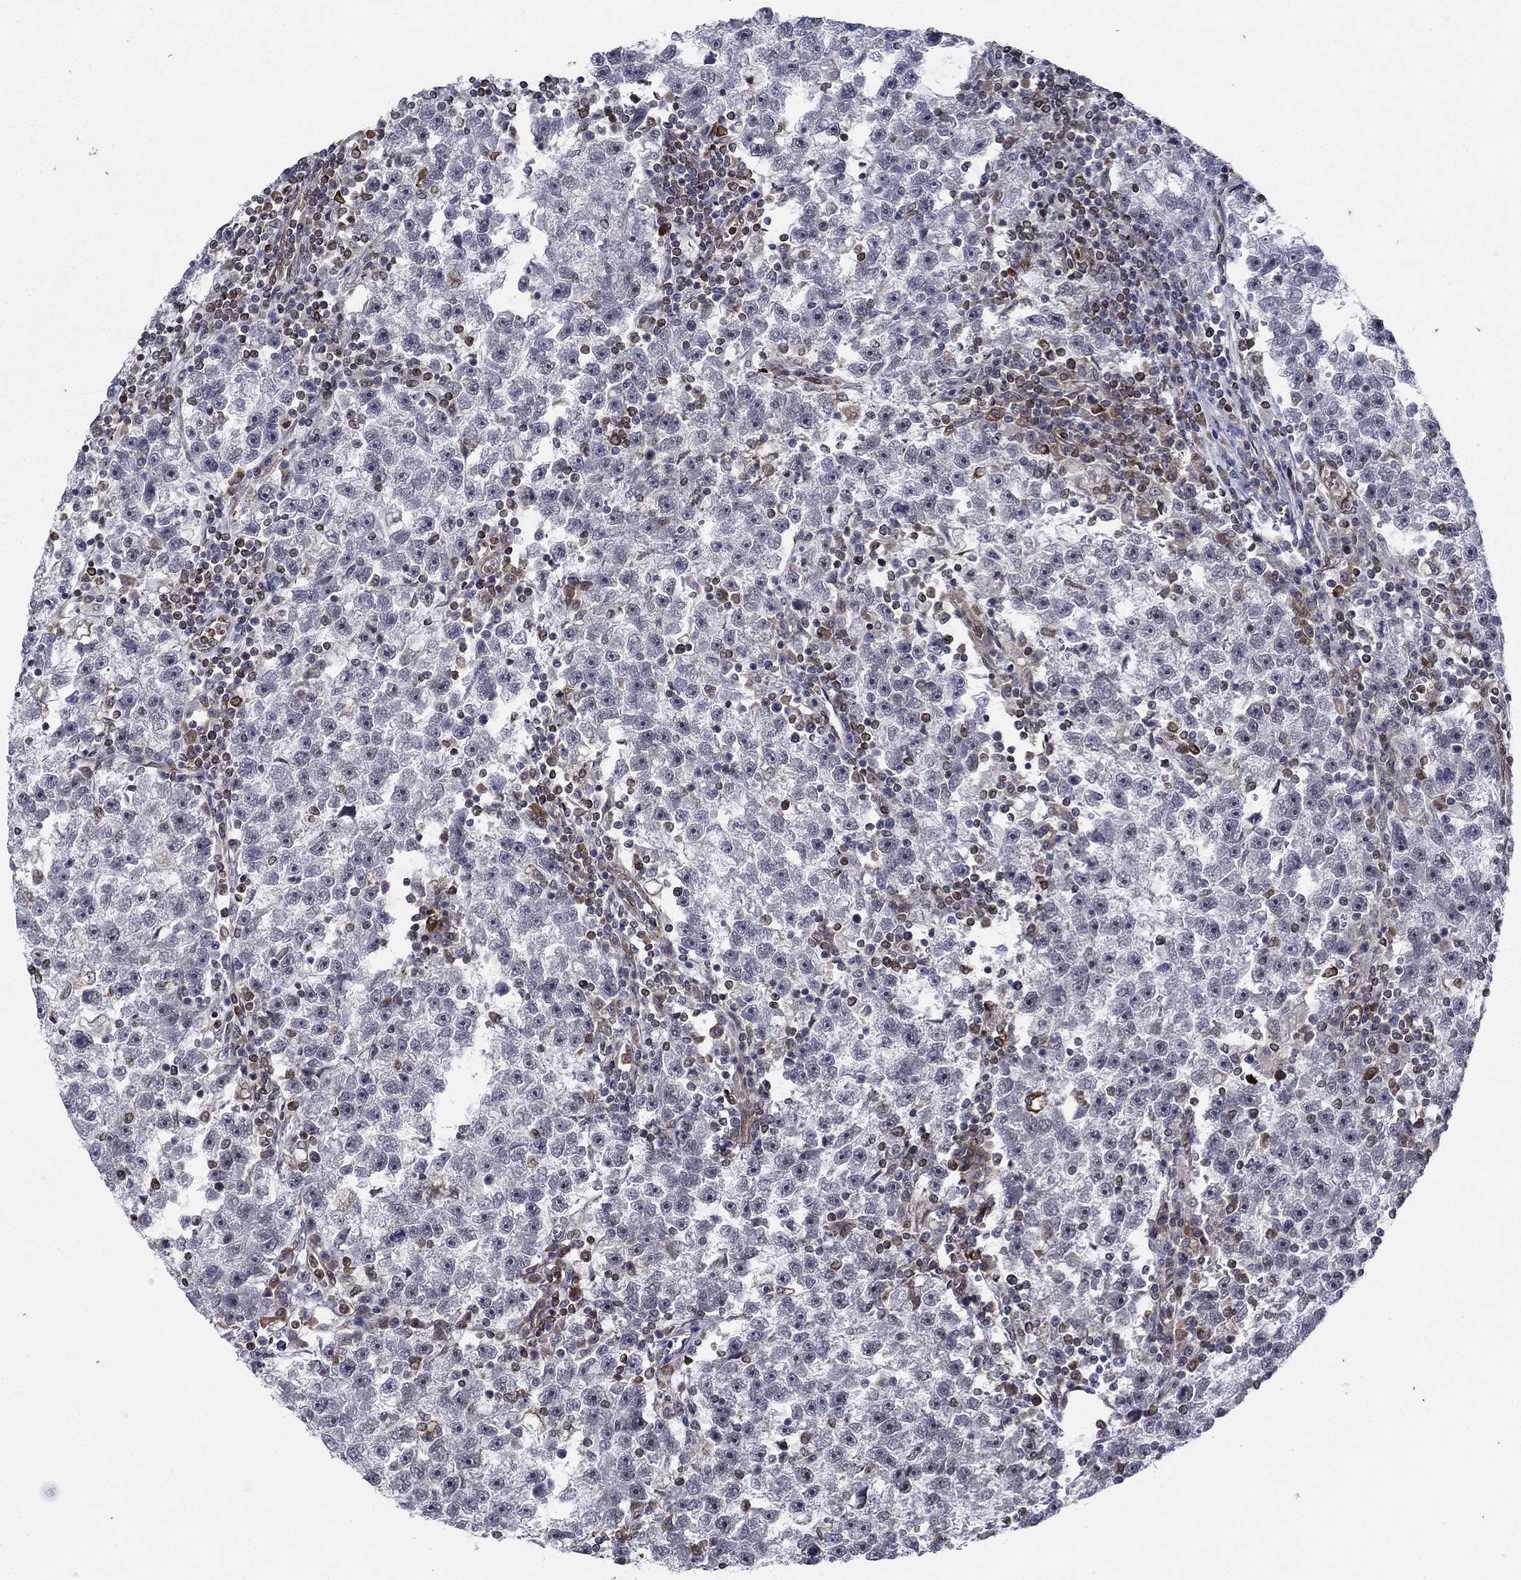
{"staining": {"intensity": "negative", "quantity": "none", "location": "none"}, "tissue": "testis cancer", "cell_type": "Tumor cells", "image_type": "cancer", "snomed": [{"axis": "morphology", "description": "Seminoma, NOS"}, {"axis": "topography", "description": "Testis"}], "caption": "The image demonstrates no significant positivity in tumor cells of seminoma (testis).", "gene": "DHRS7", "patient": {"sex": "male", "age": 47}}